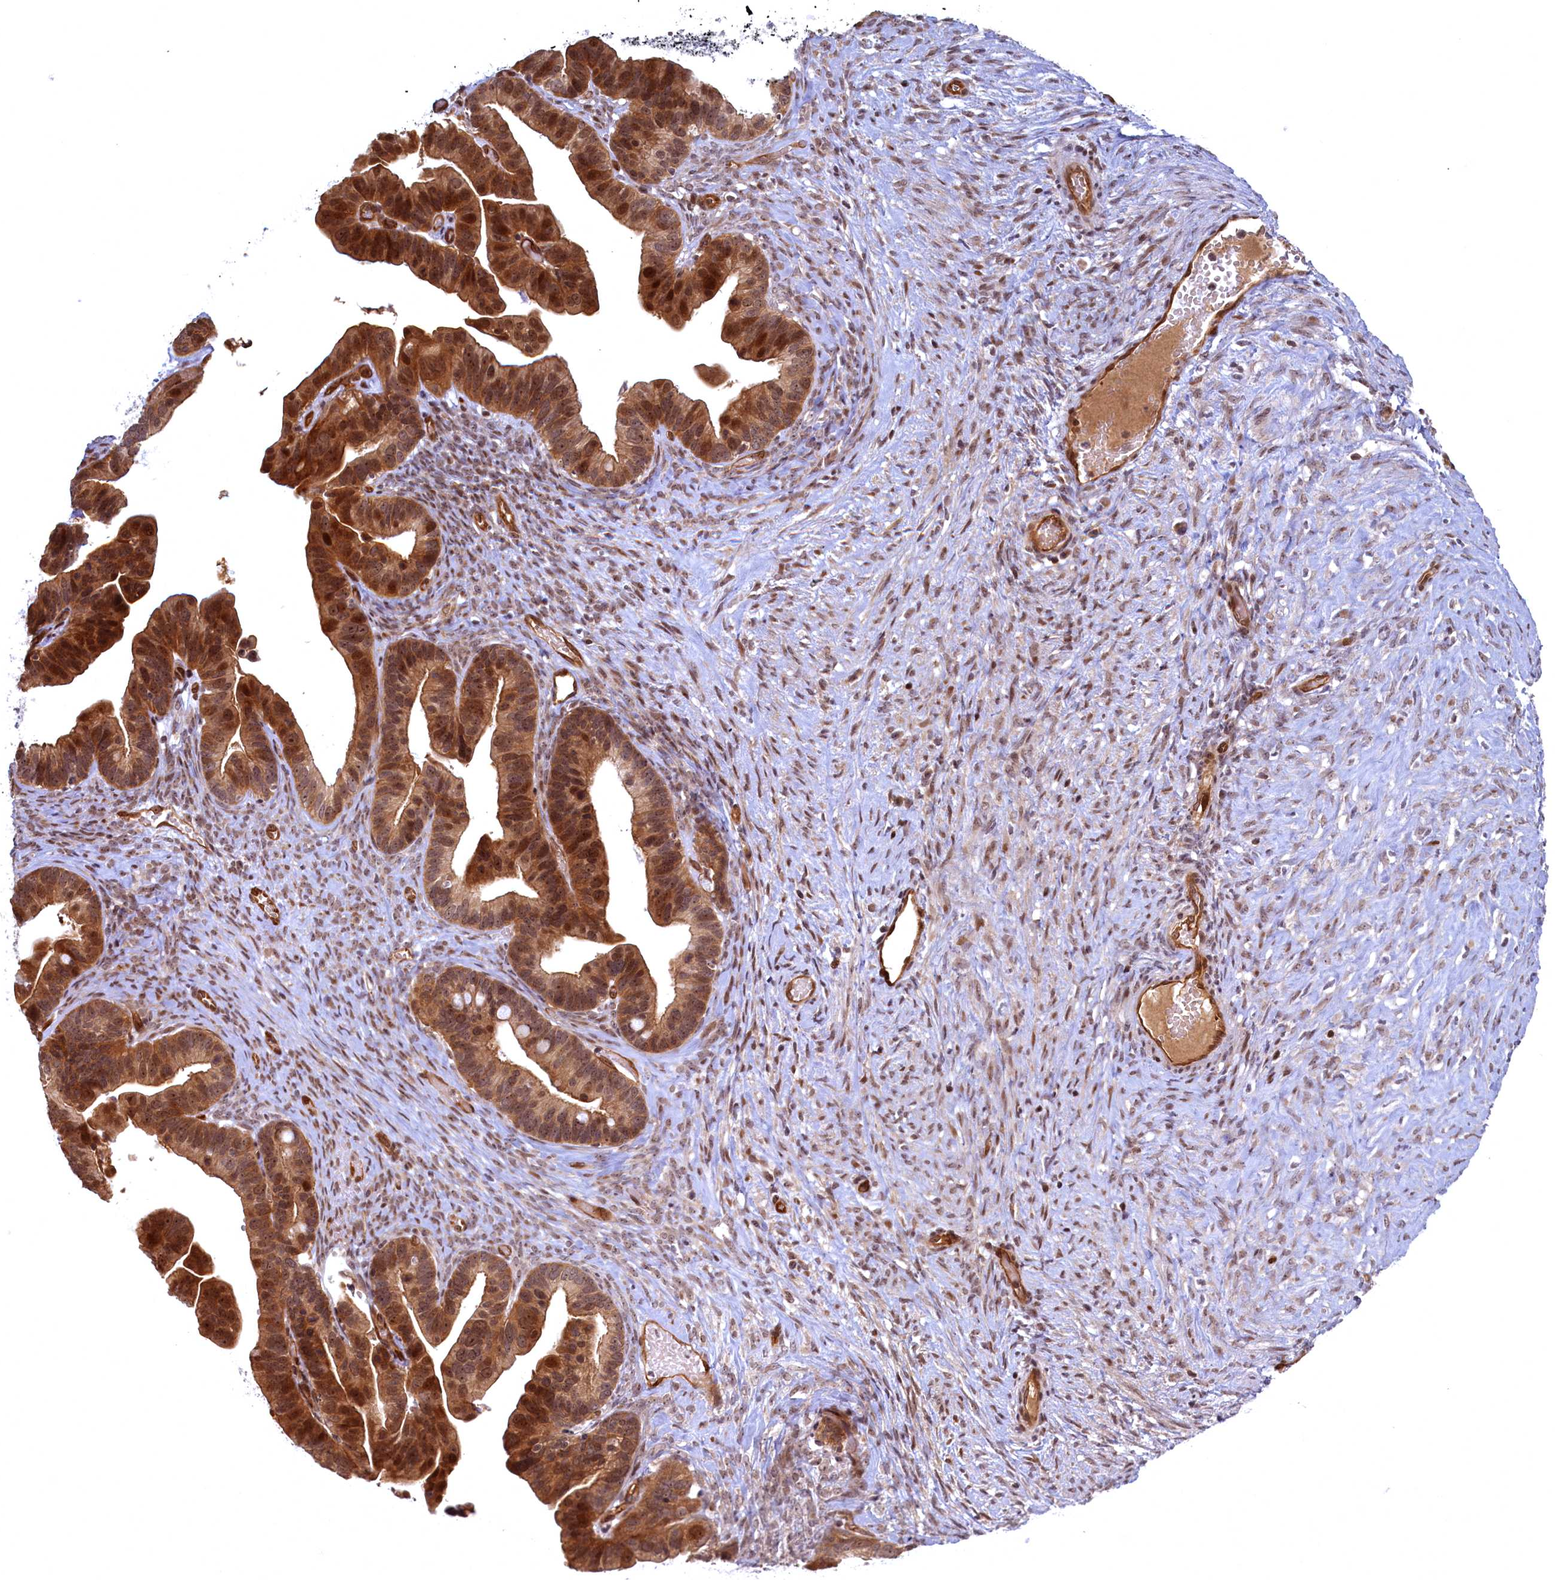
{"staining": {"intensity": "strong", "quantity": ">75%", "location": "cytoplasmic/membranous,nuclear"}, "tissue": "ovarian cancer", "cell_type": "Tumor cells", "image_type": "cancer", "snomed": [{"axis": "morphology", "description": "Cystadenocarcinoma, serous, NOS"}, {"axis": "topography", "description": "Ovary"}], "caption": "An immunohistochemistry histopathology image of neoplastic tissue is shown. Protein staining in brown labels strong cytoplasmic/membranous and nuclear positivity in ovarian cancer (serous cystadenocarcinoma) within tumor cells.", "gene": "SNRK", "patient": {"sex": "female", "age": 56}}